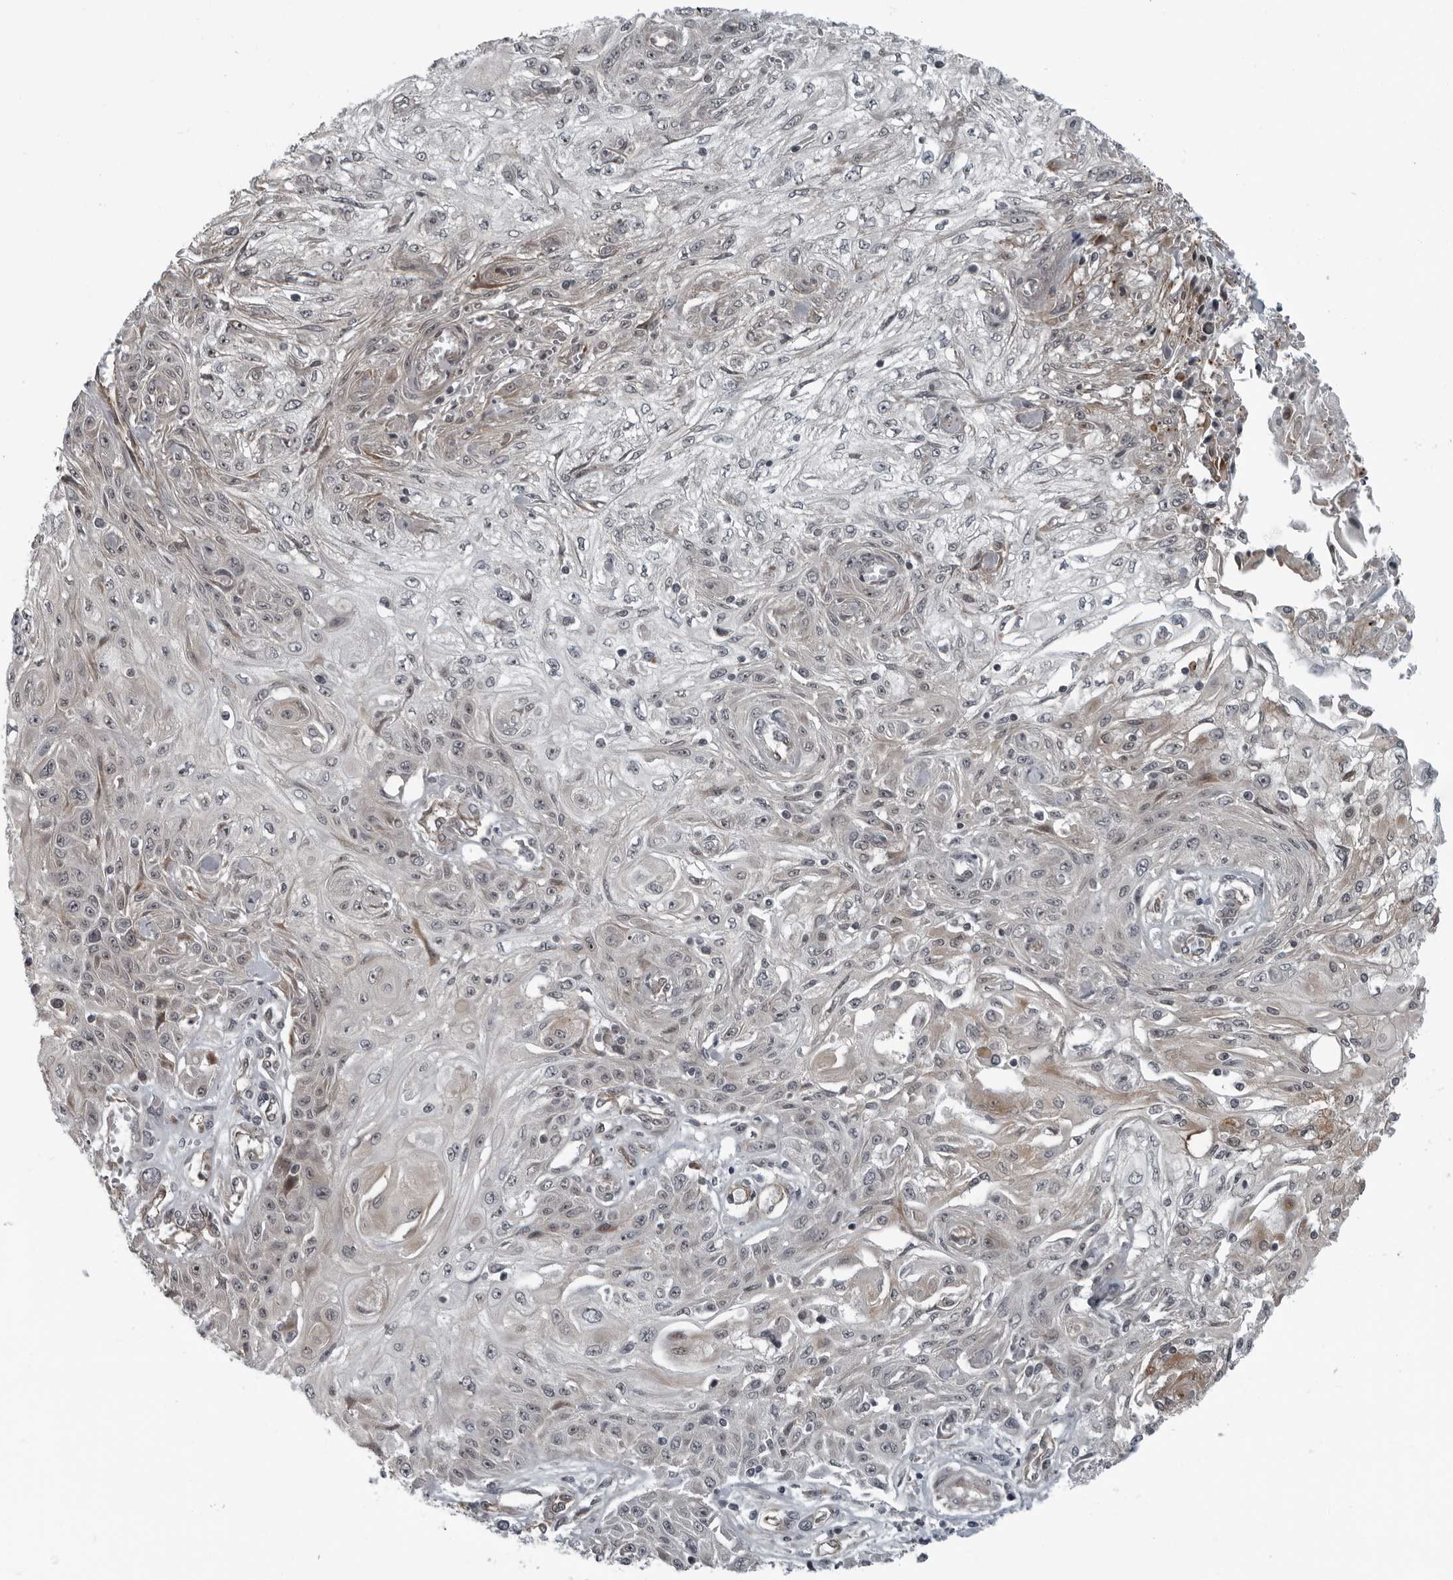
{"staining": {"intensity": "negative", "quantity": "none", "location": "none"}, "tissue": "skin cancer", "cell_type": "Tumor cells", "image_type": "cancer", "snomed": [{"axis": "morphology", "description": "Squamous cell carcinoma, NOS"}, {"axis": "morphology", "description": "Squamous cell carcinoma, metastatic, NOS"}, {"axis": "topography", "description": "Skin"}, {"axis": "topography", "description": "Lymph node"}], "caption": "Protein analysis of skin metastatic squamous cell carcinoma displays no significant positivity in tumor cells. (Brightfield microscopy of DAB (3,3'-diaminobenzidine) immunohistochemistry at high magnification).", "gene": "FAM102B", "patient": {"sex": "male", "age": 75}}